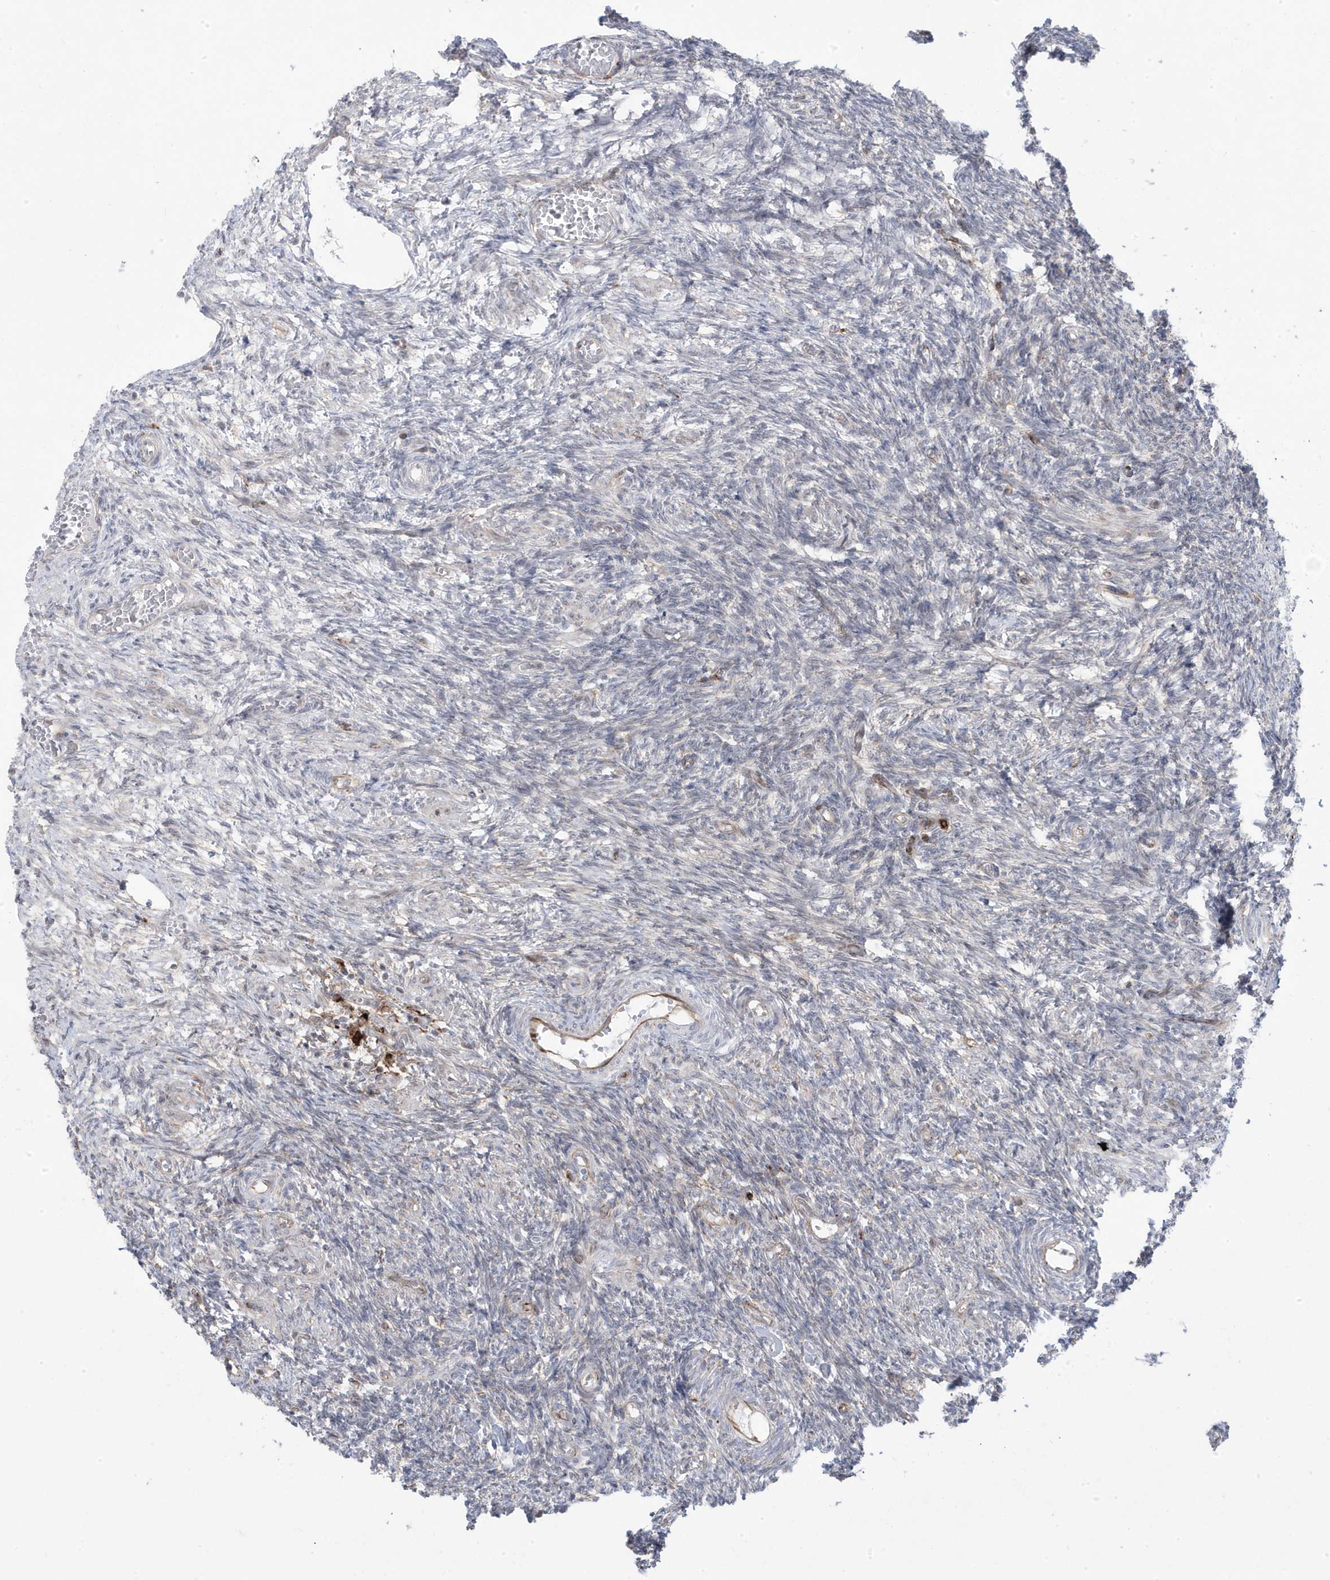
{"staining": {"intensity": "negative", "quantity": "none", "location": "none"}, "tissue": "ovary", "cell_type": "Ovarian stroma cells", "image_type": "normal", "snomed": [{"axis": "morphology", "description": "Normal tissue, NOS"}, {"axis": "topography", "description": "Ovary"}], "caption": "Ovarian stroma cells are negative for protein expression in benign human ovary. (DAB (3,3'-diaminobenzidine) IHC visualized using brightfield microscopy, high magnification).", "gene": "ADAMTSL3", "patient": {"sex": "female", "age": 27}}